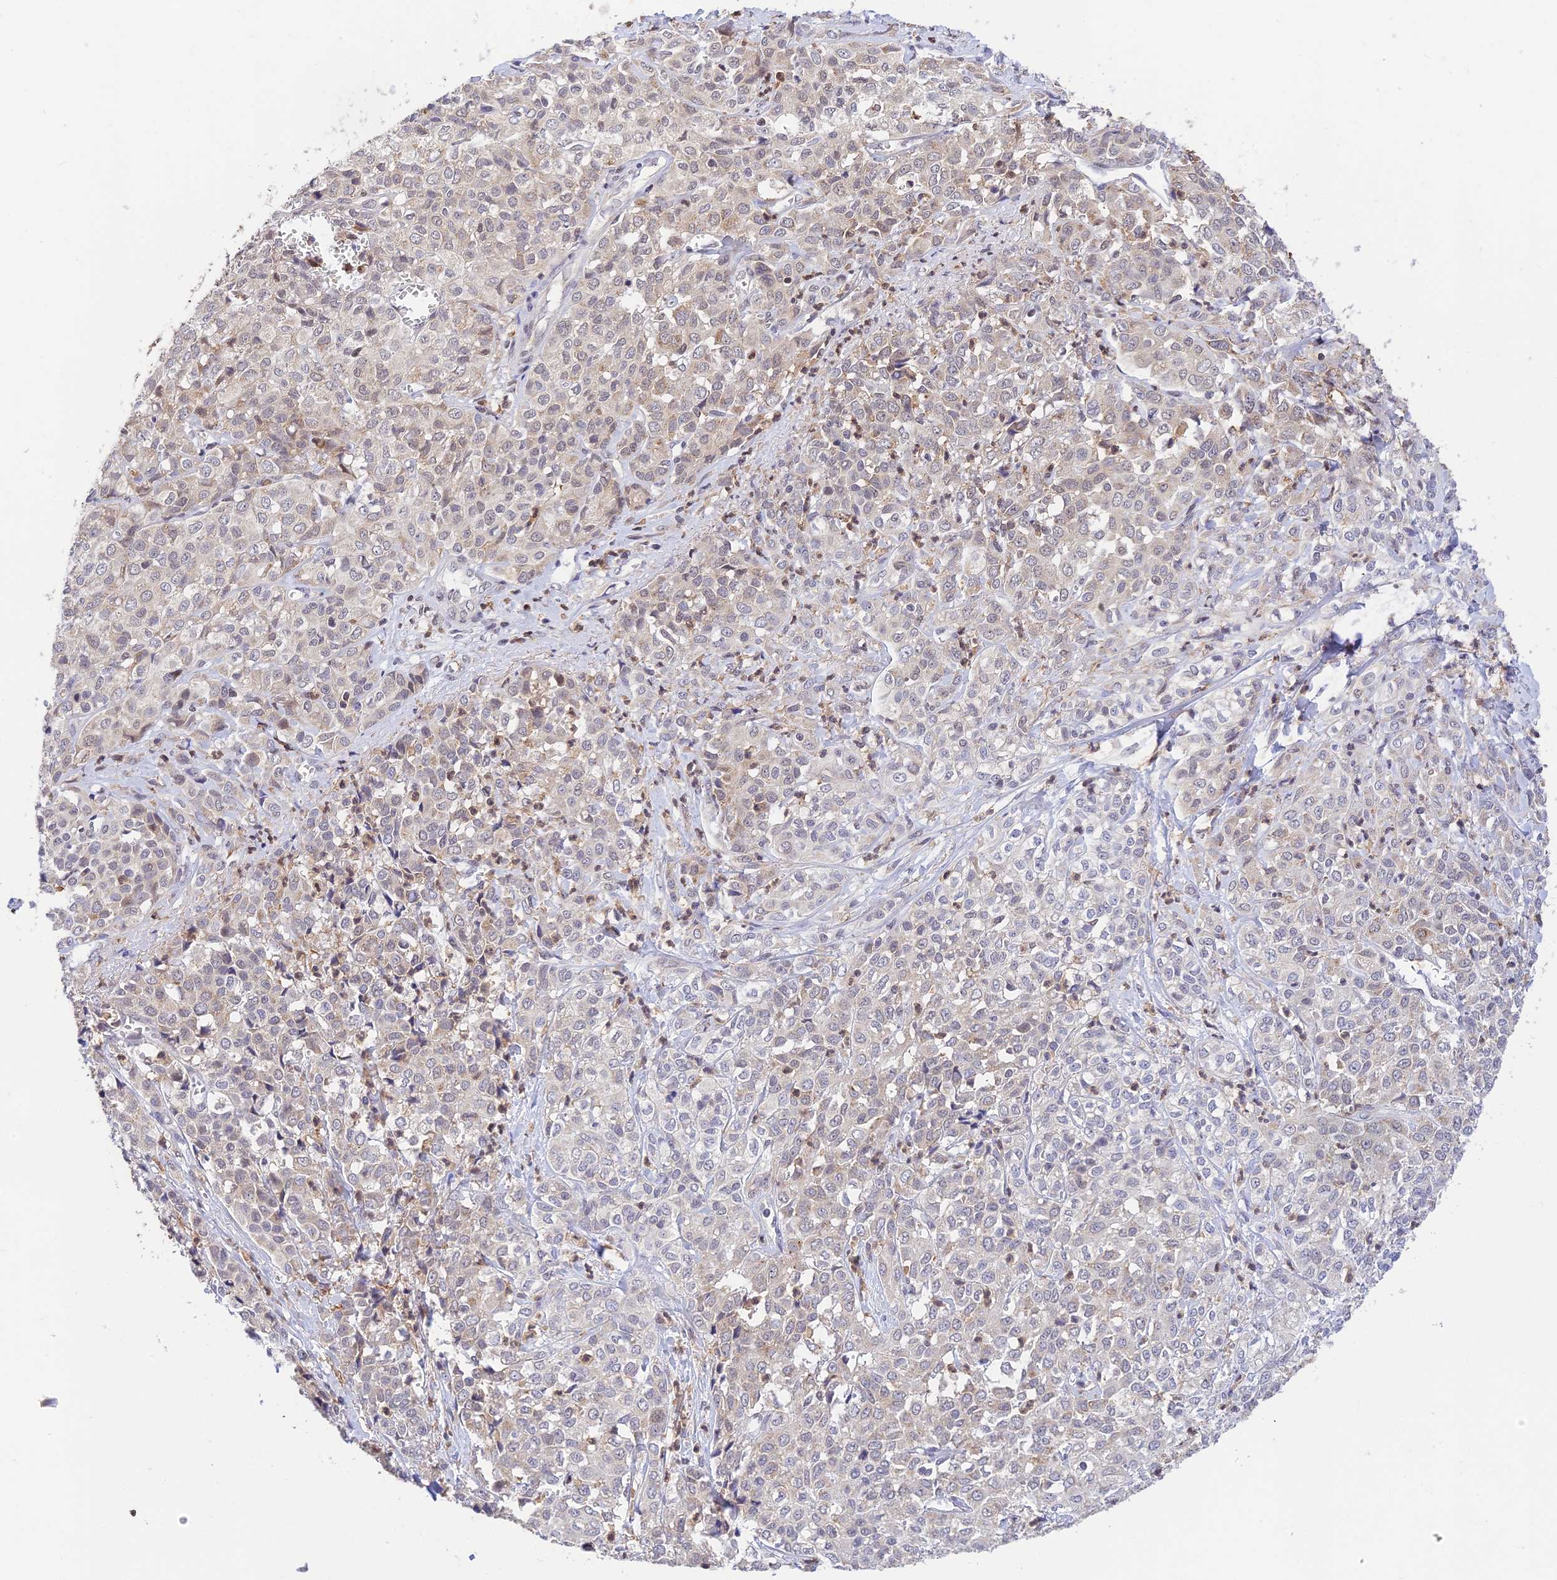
{"staining": {"intensity": "weak", "quantity": "<25%", "location": "cytoplasmic/membranous"}, "tissue": "liver cancer", "cell_type": "Tumor cells", "image_type": "cancer", "snomed": [{"axis": "morphology", "description": "Cholangiocarcinoma"}, {"axis": "topography", "description": "Liver"}], "caption": "Tumor cells show no significant protein expression in liver cholangiocarcinoma.", "gene": "PEX16", "patient": {"sex": "female", "age": 77}}